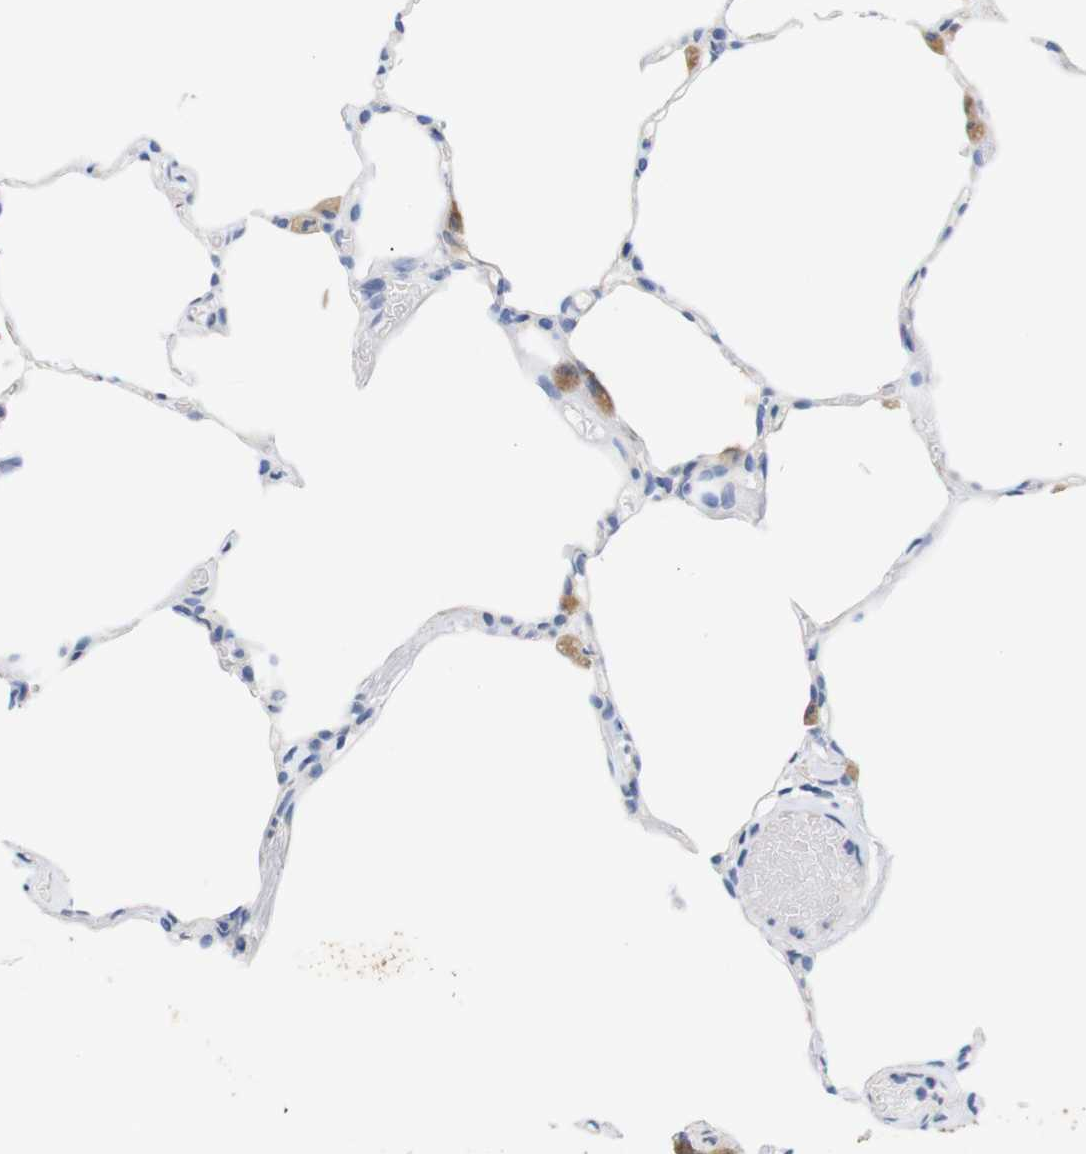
{"staining": {"intensity": "negative", "quantity": "none", "location": "none"}, "tissue": "lung", "cell_type": "Alveolar cells", "image_type": "normal", "snomed": [{"axis": "morphology", "description": "Normal tissue, NOS"}, {"axis": "topography", "description": "Lung"}], "caption": "The micrograph shows no staining of alveolar cells in normal lung. (DAB IHC, high magnification).", "gene": "ITGA5", "patient": {"sex": "female", "age": 49}}